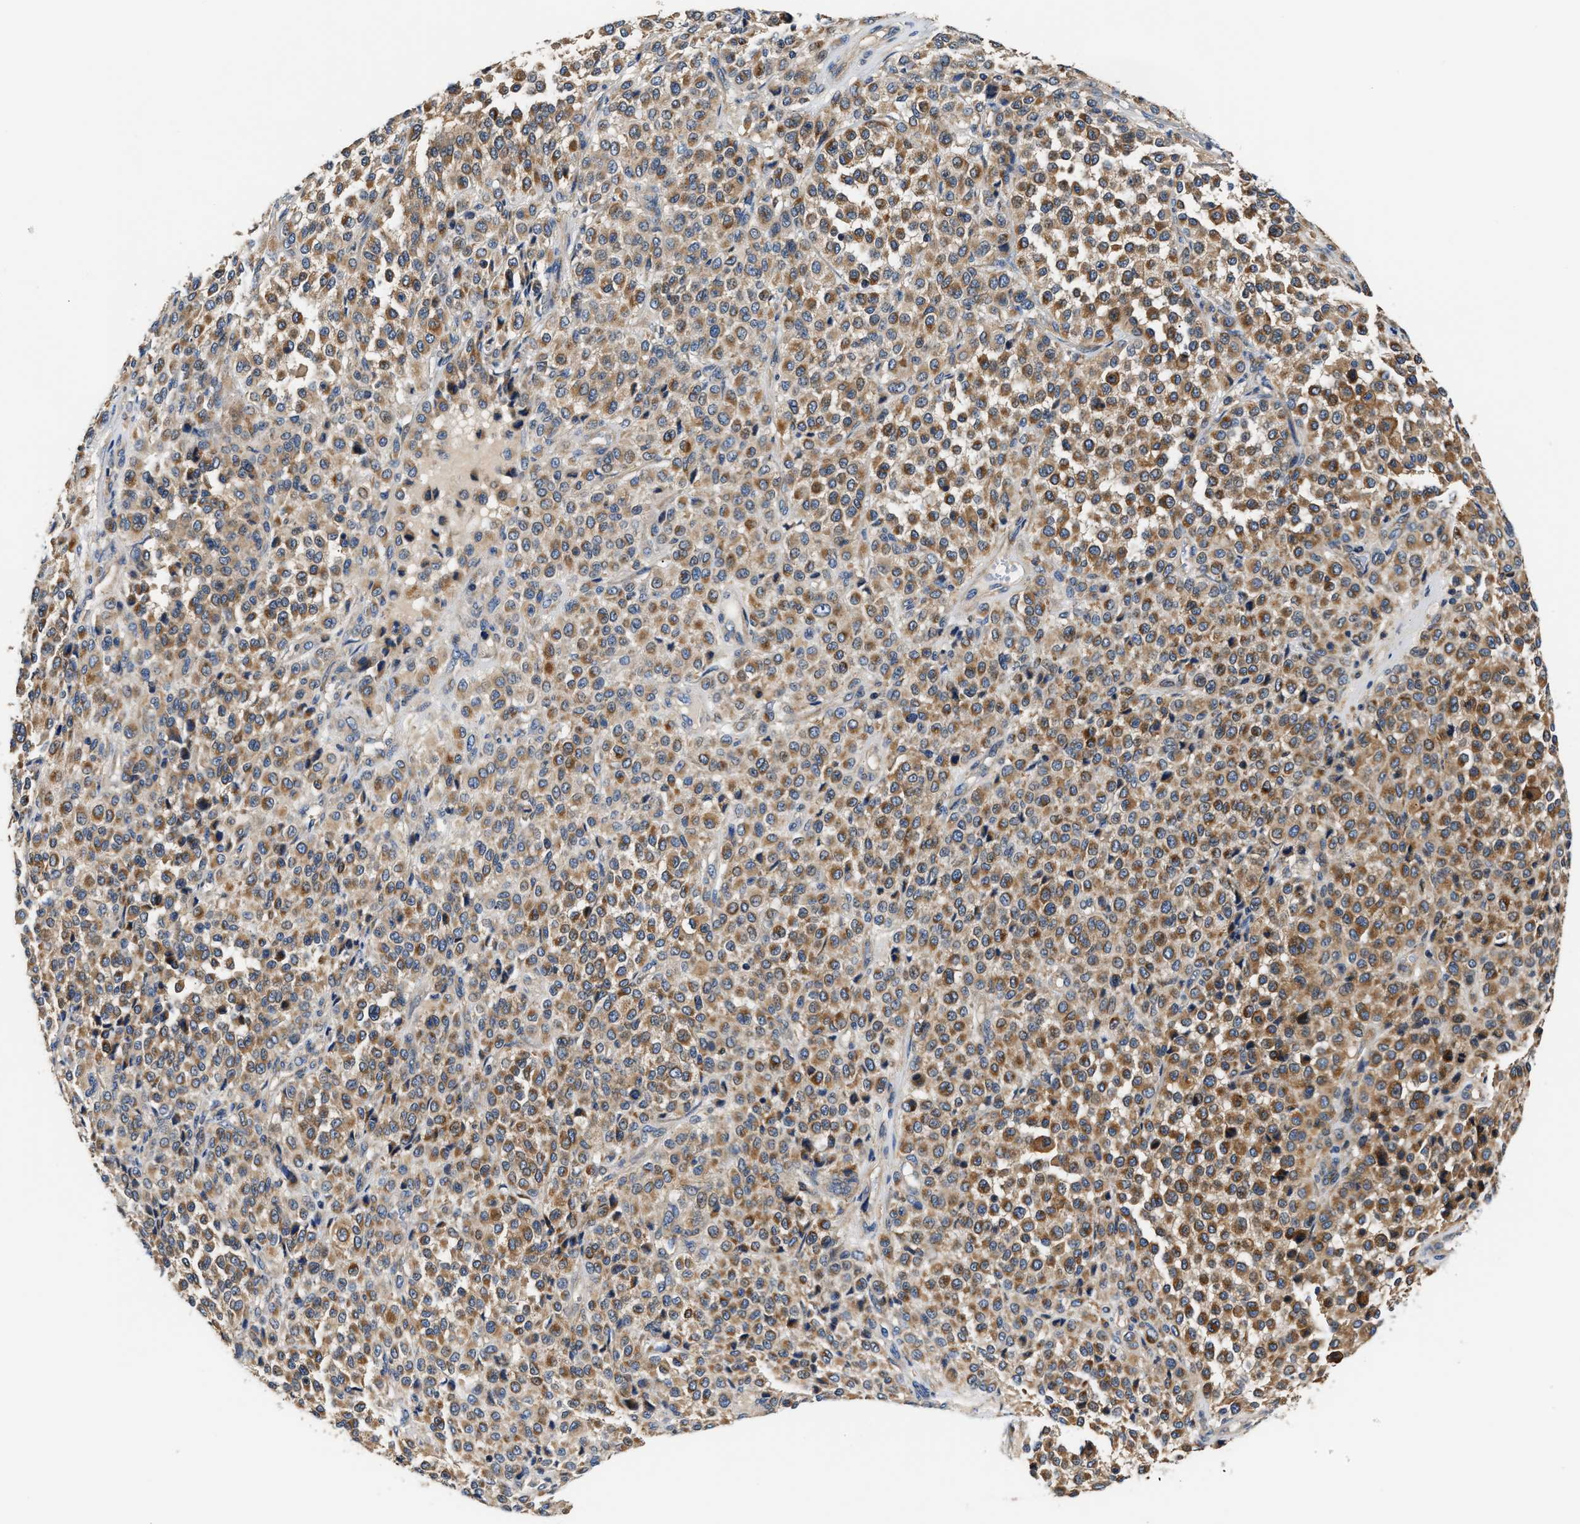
{"staining": {"intensity": "moderate", "quantity": ">75%", "location": "cytoplasmic/membranous"}, "tissue": "melanoma", "cell_type": "Tumor cells", "image_type": "cancer", "snomed": [{"axis": "morphology", "description": "Malignant melanoma, Metastatic site"}, {"axis": "topography", "description": "Pancreas"}], "caption": "Moderate cytoplasmic/membranous positivity for a protein is identified in approximately >75% of tumor cells of melanoma using immunohistochemistry (IHC).", "gene": "TEX2", "patient": {"sex": "female", "age": 30}}